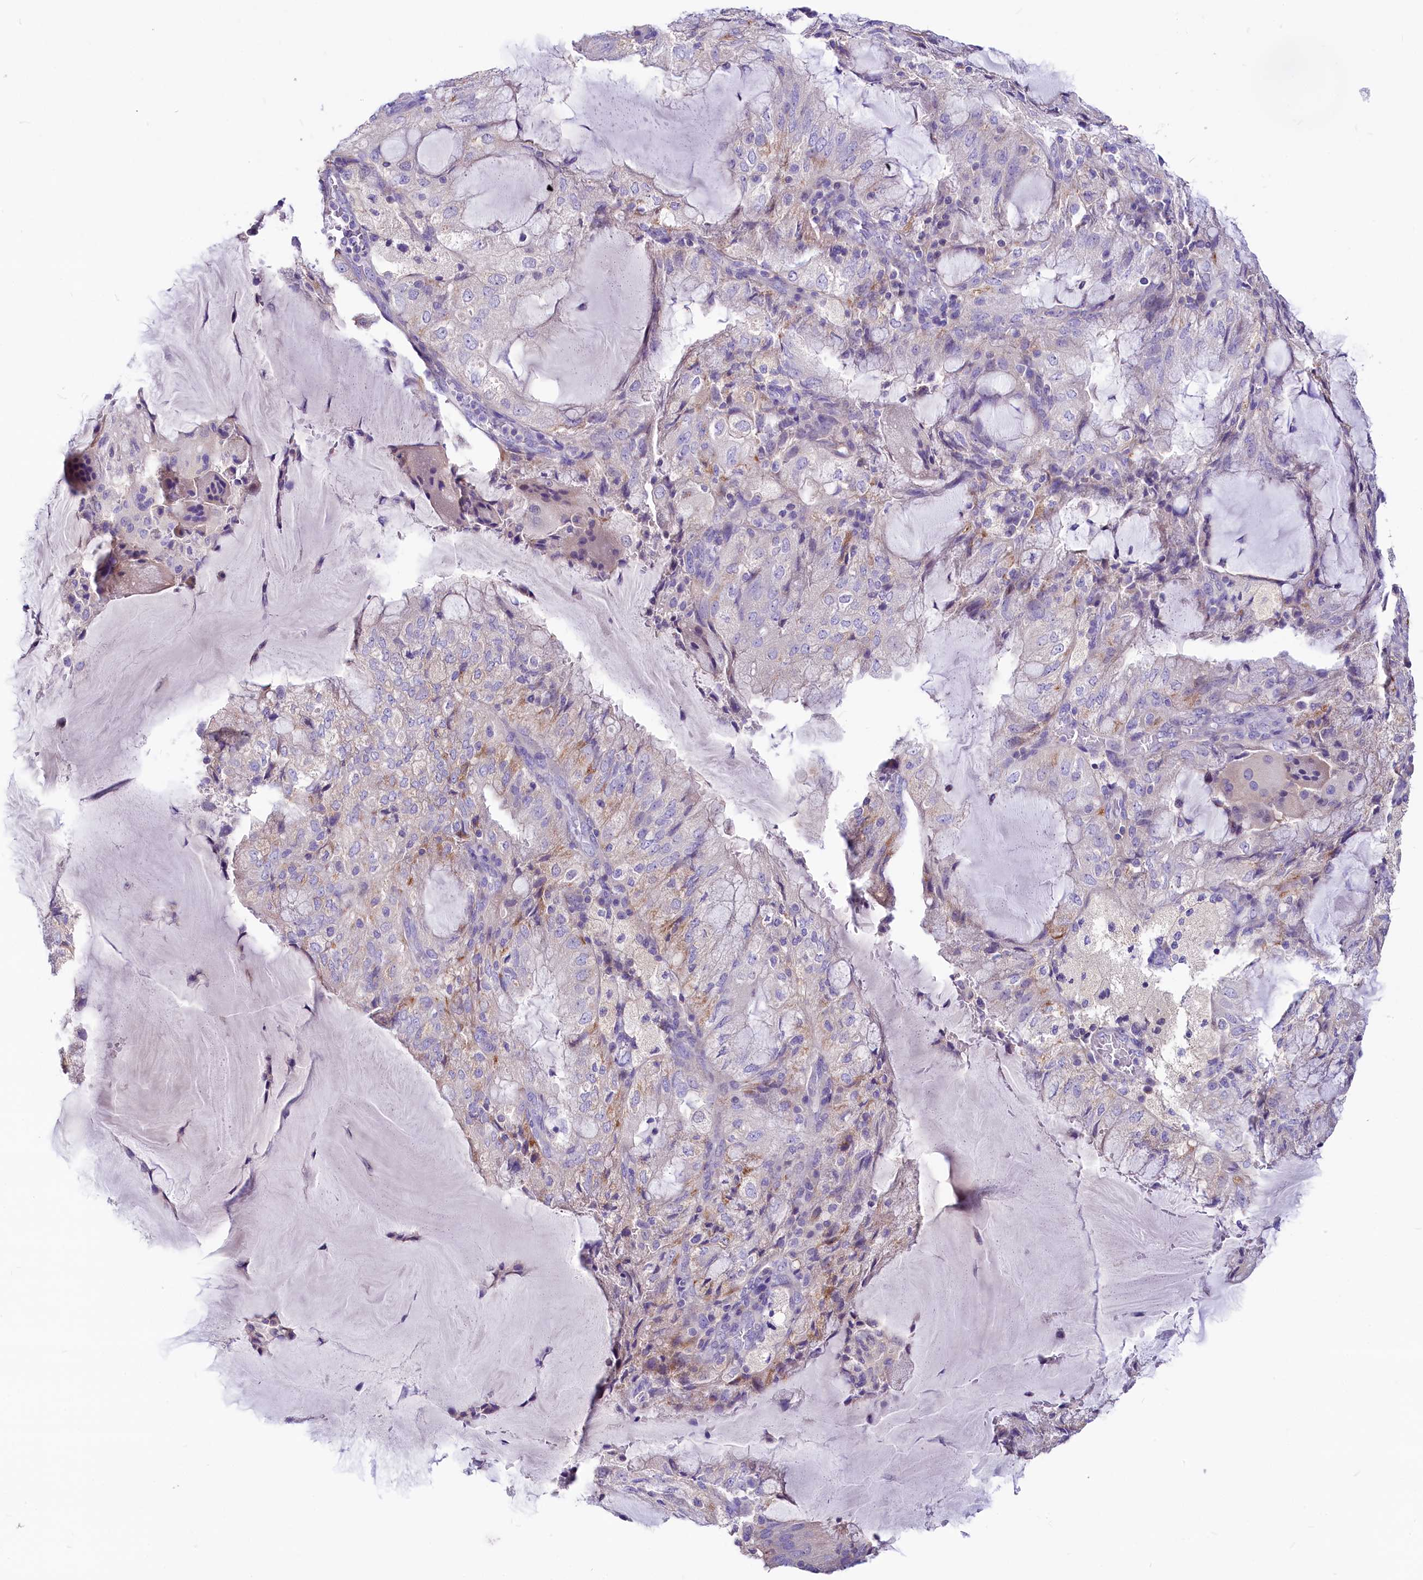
{"staining": {"intensity": "negative", "quantity": "none", "location": "none"}, "tissue": "endometrial cancer", "cell_type": "Tumor cells", "image_type": "cancer", "snomed": [{"axis": "morphology", "description": "Adenocarcinoma, NOS"}, {"axis": "topography", "description": "Endometrium"}], "caption": "Immunohistochemical staining of endometrial cancer demonstrates no significant expression in tumor cells. (DAB IHC, high magnification).", "gene": "ABHD5", "patient": {"sex": "female", "age": 81}}